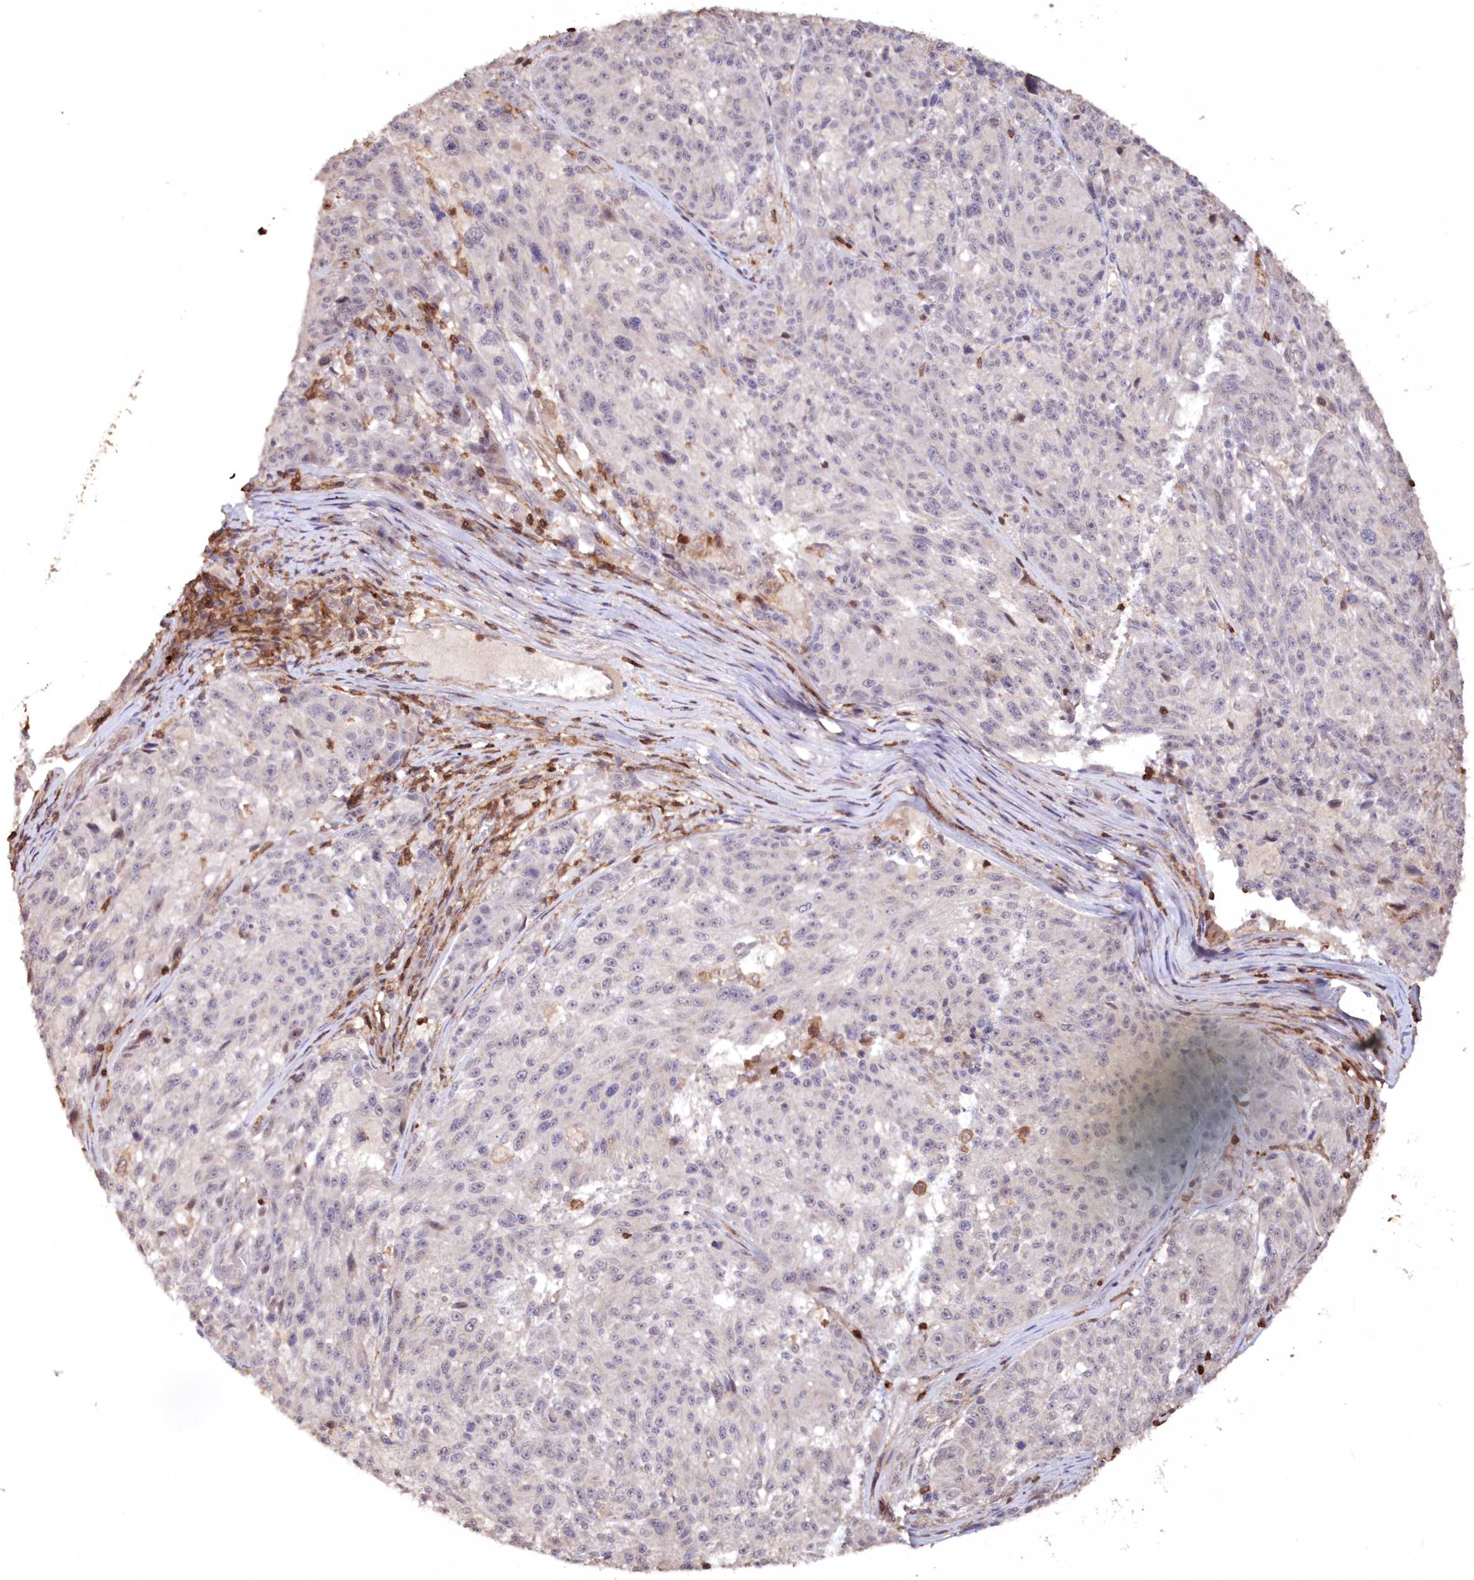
{"staining": {"intensity": "negative", "quantity": "none", "location": "none"}, "tissue": "melanoma", "cell_type": "Tumor cells", "image_type": "cancer", "snomed": [{"axis": "morphology", "description": "Malignant melanoma, NOS"}, {"axis": "topography", "description": "Skin"}], "caption": "Tumor cells show no significant protein staining in melanoma.", "gene": "SNED1", "patient": {"sex": "male", "age": 53}}